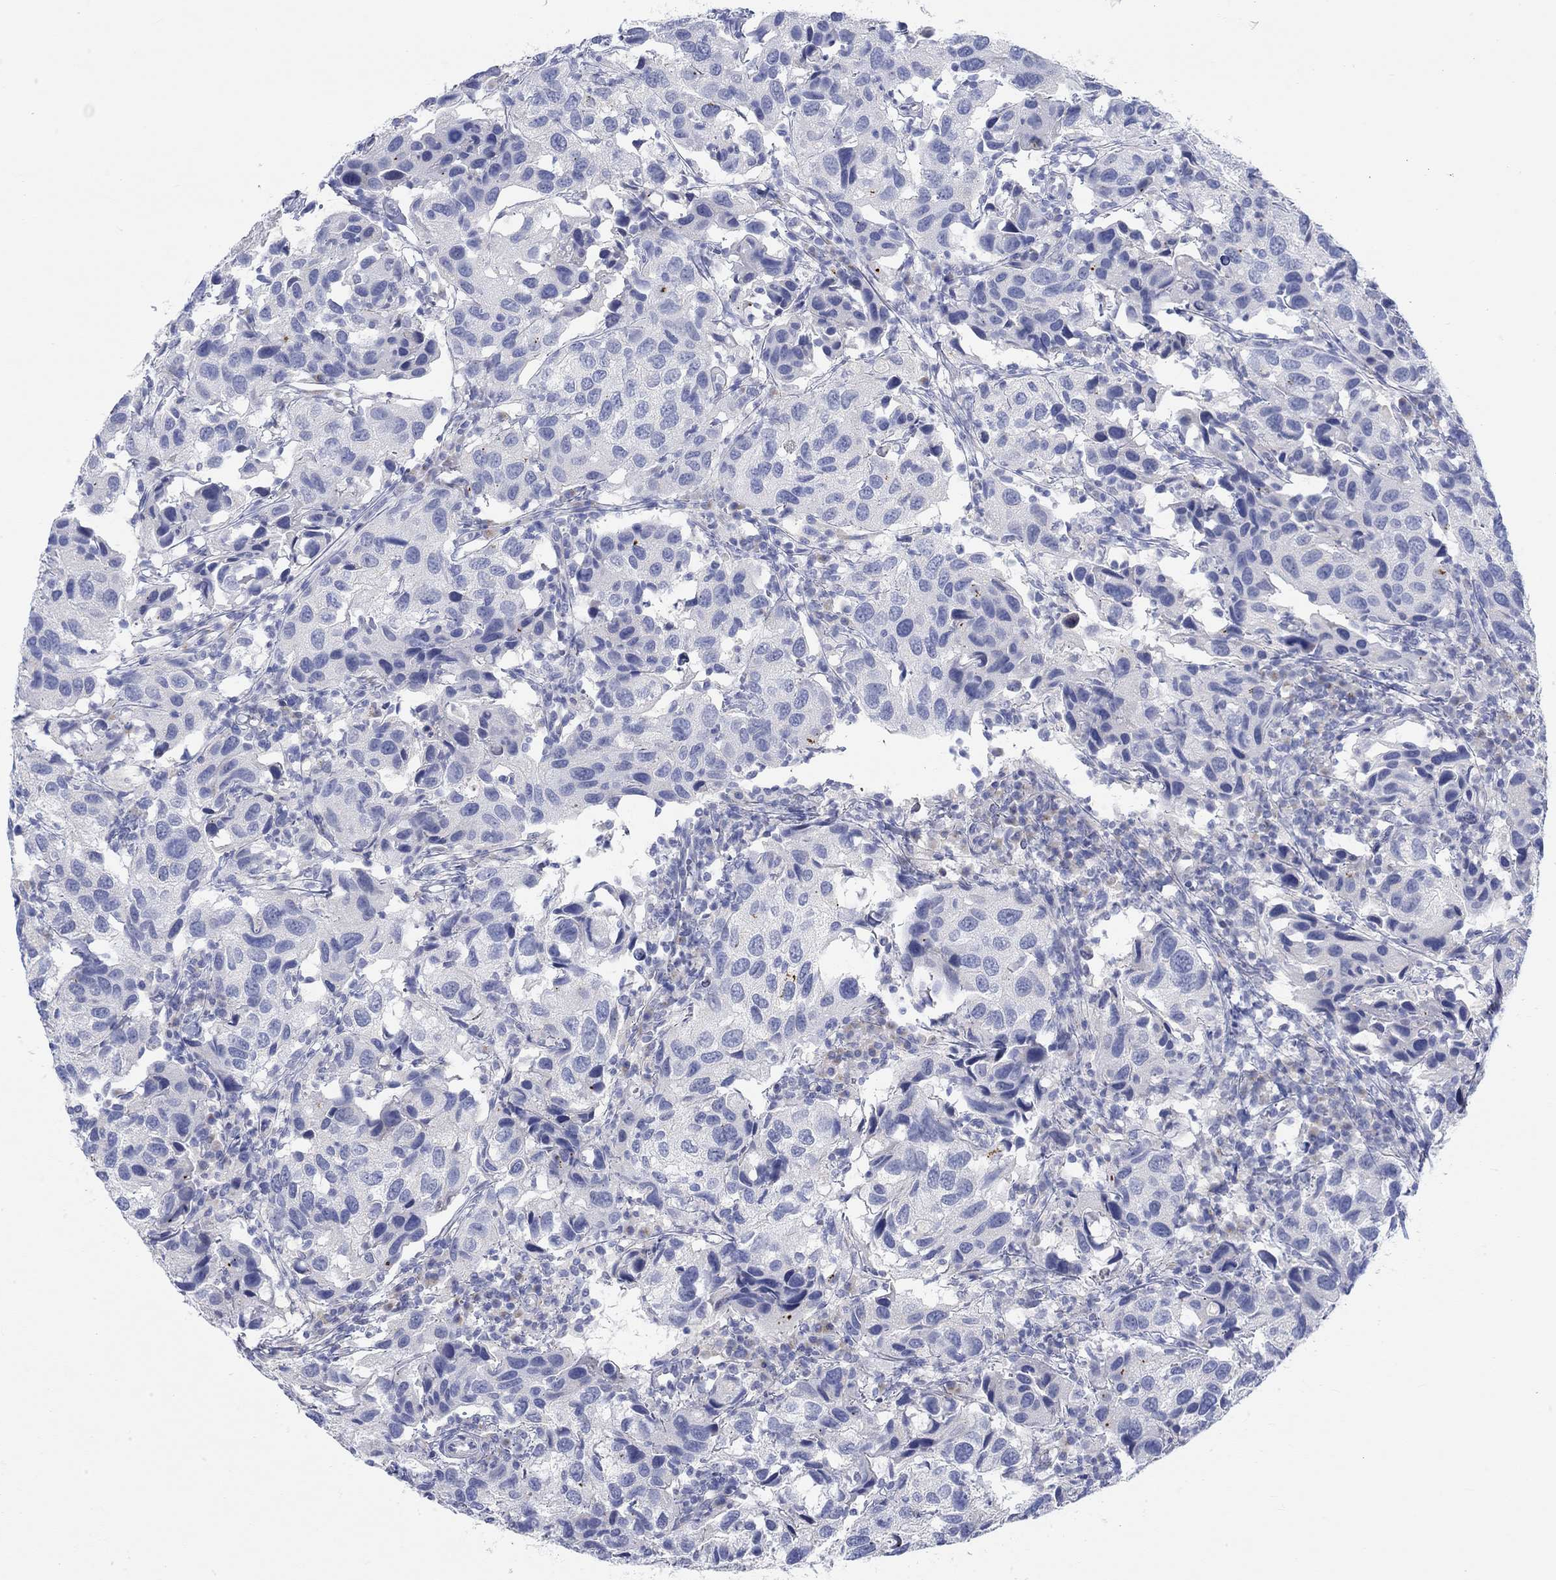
{"staining": {"intensity": "negative", "quantity": "none", "location": "none"}, "tissue": "urothelial cancer", "cell_type": "Tumor cells", "image_type": "cancer", "snomed": [{"axis": "morphology", "description": "Urothelial carcinoma, High grade"}, {"axis": "topography", "description": "Urinary bladder"}], "caption": "Immunohistochemical staining of urothelial cancer displays no significant positivity in tumor cells.", "gene": "NAV3", "patient": {"sex": "male", "age": 79}}